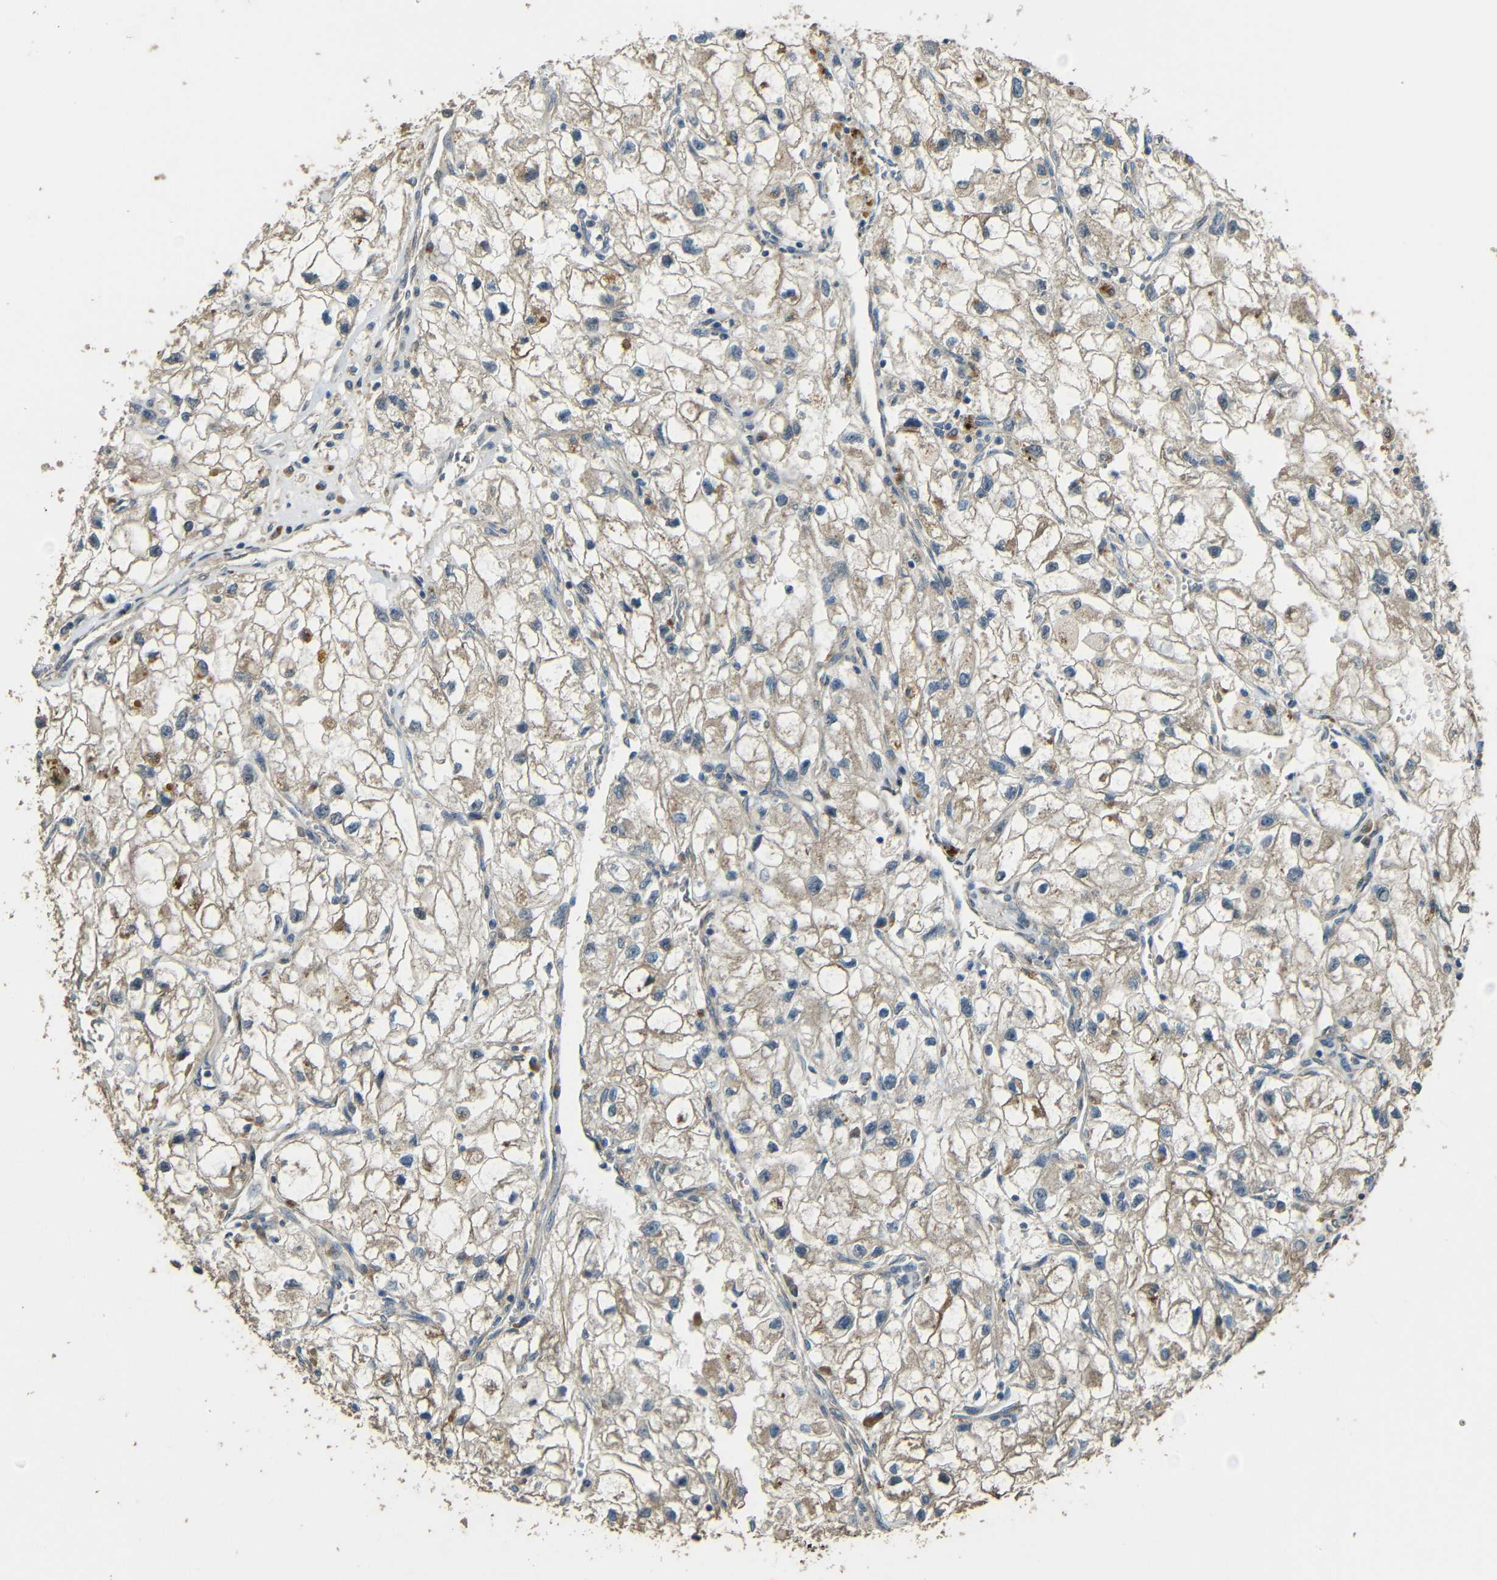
{"staining": {"intensity": "moderate", "quantity": ">75%", "location": "cytoplasmic/membranous"}, "tissue": "renal cancer", "cell_type": "Tumor cells", "image_type": "cancer", "snomed": [{"axis": "morphology", "description": "Adenocarcinoma, NOS"}, {"axis": "topography", "description": "Kidney"}], "caption": "Approximately >75% of tumor cells in renal cancer reveal moderate cytoplasmic/membranous protein expression as visualized by brown immunohistochemical staining.", "gene": "ACACA", "patient": {"sex": "female", "age": 70}}